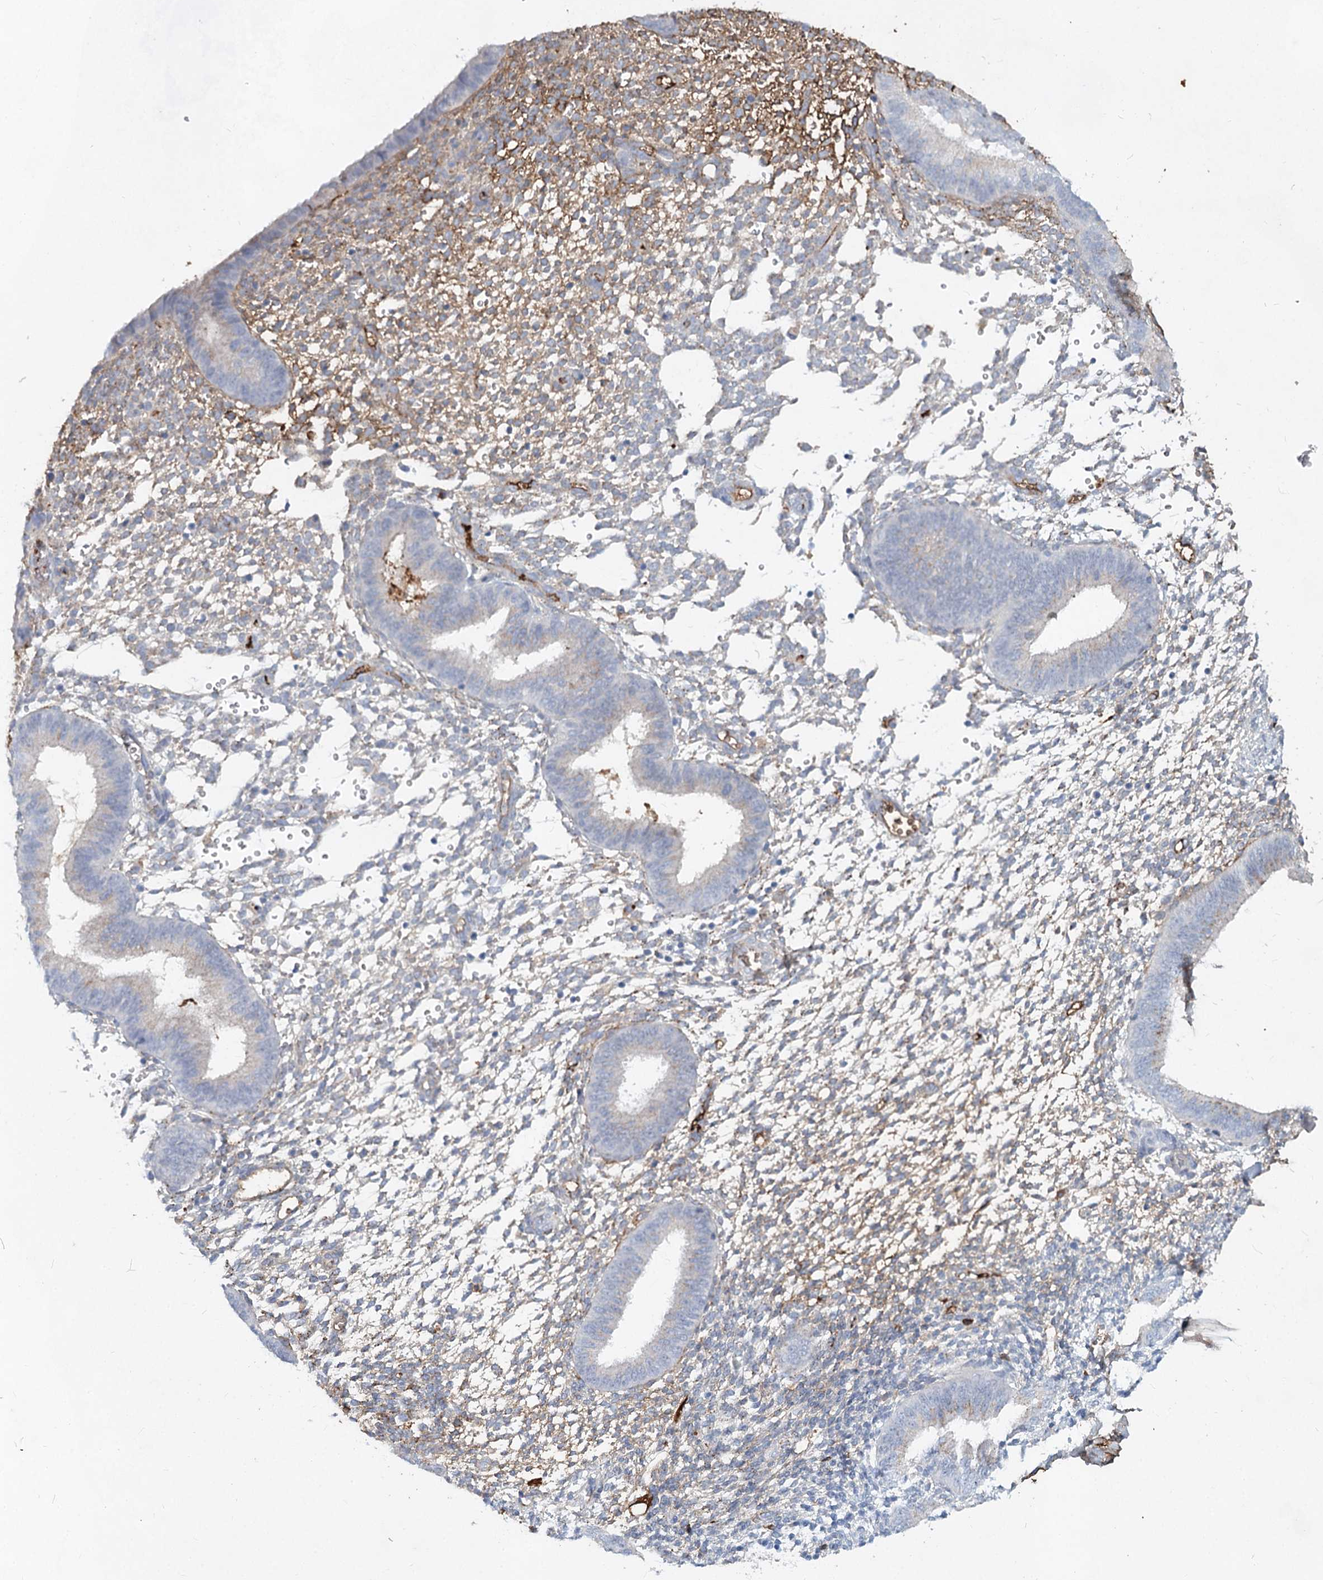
{"staining": {"intensity": "weak", "quantity": "<25%", "location": "cytoplasmic/membranous"}, "tissue": "endometrium", "cell_type": "Cells in endometrial stroma", "image_type": "normal", "snomed": [{"axis": "morphology", "description": "Normal tissue, NOS"}, {"axis": "topography", "description": "Uterus"}, {"axis": "topography", "description": "Endometrium"}], "caption": "High magnification brightfield microscopy of unremarkable endometrium stained with DAB (3,3'-diaminobenzidine) (brown) and counterstained with hematoxylin (blue): cells in endometrial stroma show no significant expression.", "gene": "TASOR2", "patient": {"sex": "female", "age": 48}}